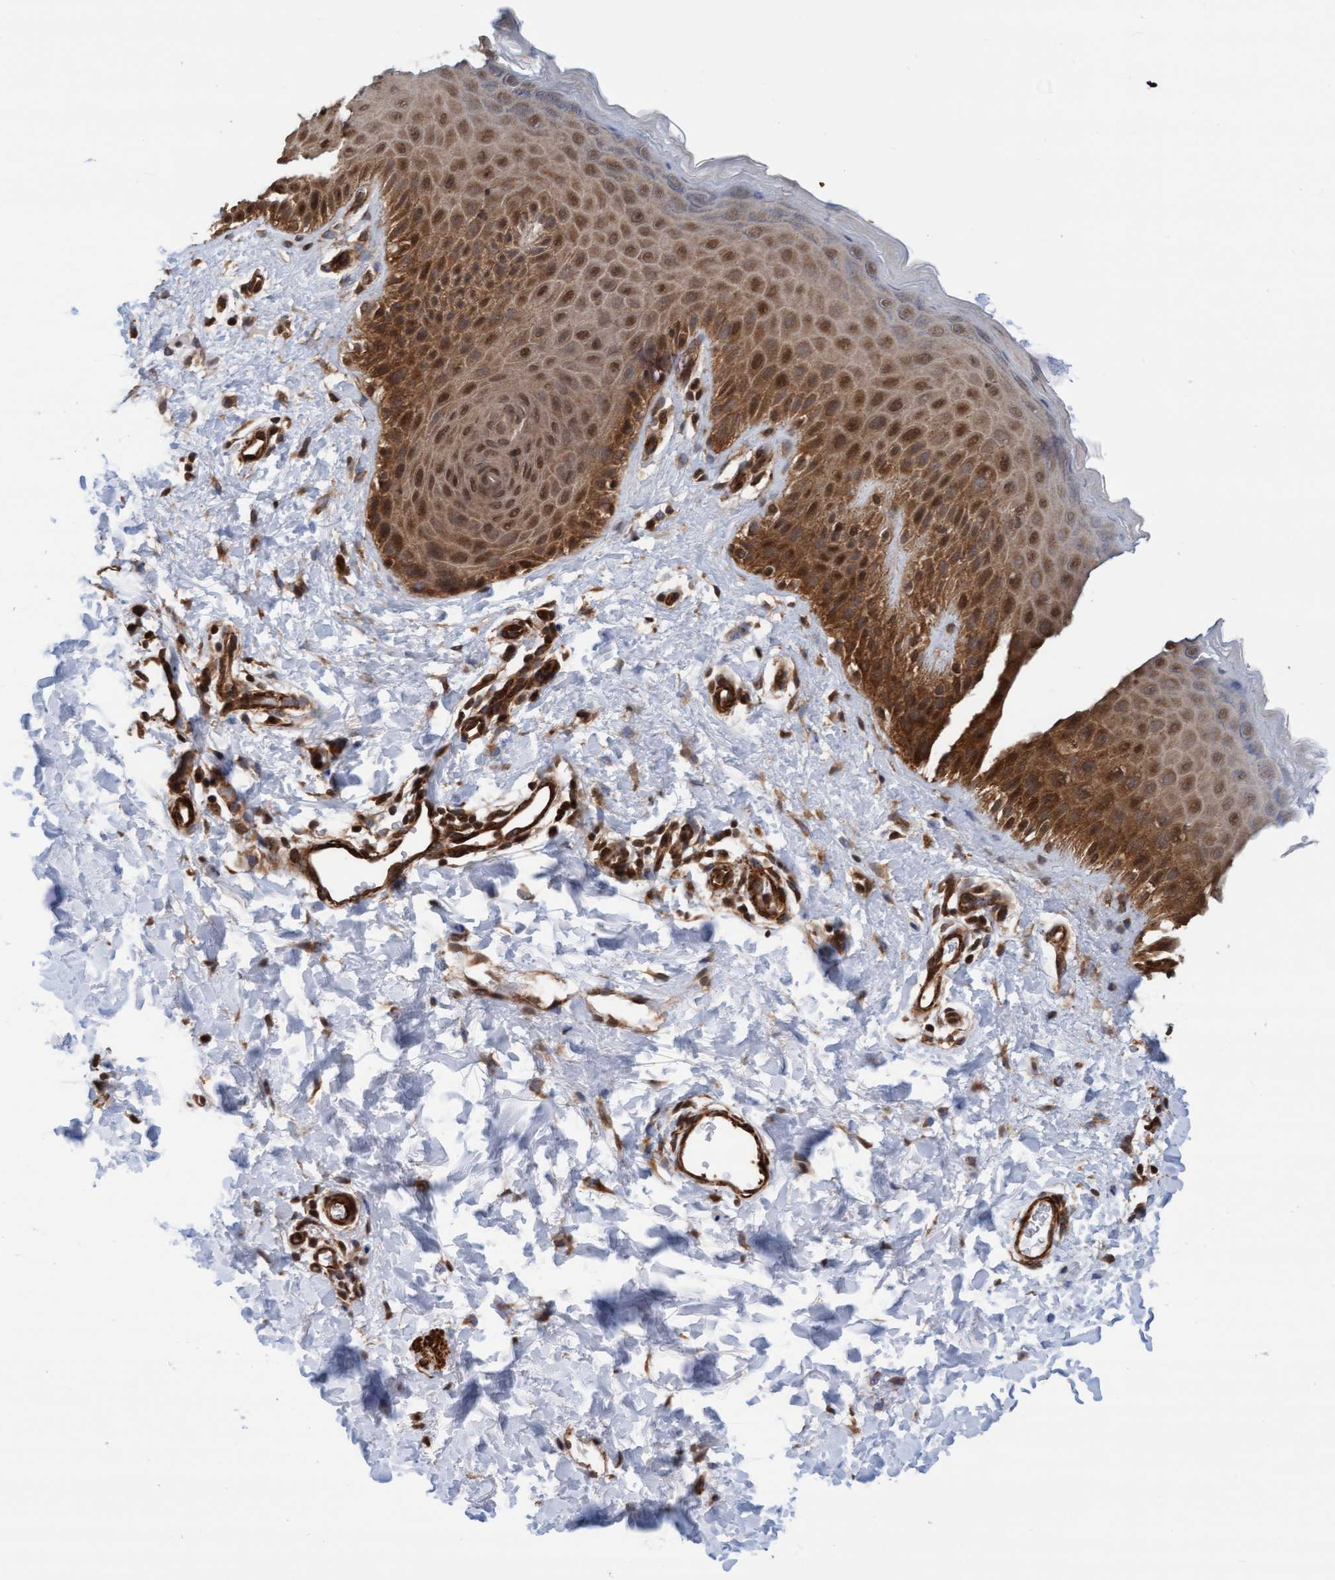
{"staining": {"intensity": "moderate", "quantity": ">75%", "location": "cytoplasmic/membranous,nuclear"}, "tissue": "skin", "cell_type": "Epidermal cells", "image_type": "normal", "snomed": [{"axis": "morphology", "description": "Normal tissue, NOS"}, {"axis": "topography", "description": "Anal"}], "caption": "IHC of unremarkable human skin exhibits medium levels of moderate cytoplasmic/membranous,nuclear staining in about >75% of epidermal cells.", "gene": "STXBP4", "patient": {"sex": "male", "age": 44}}